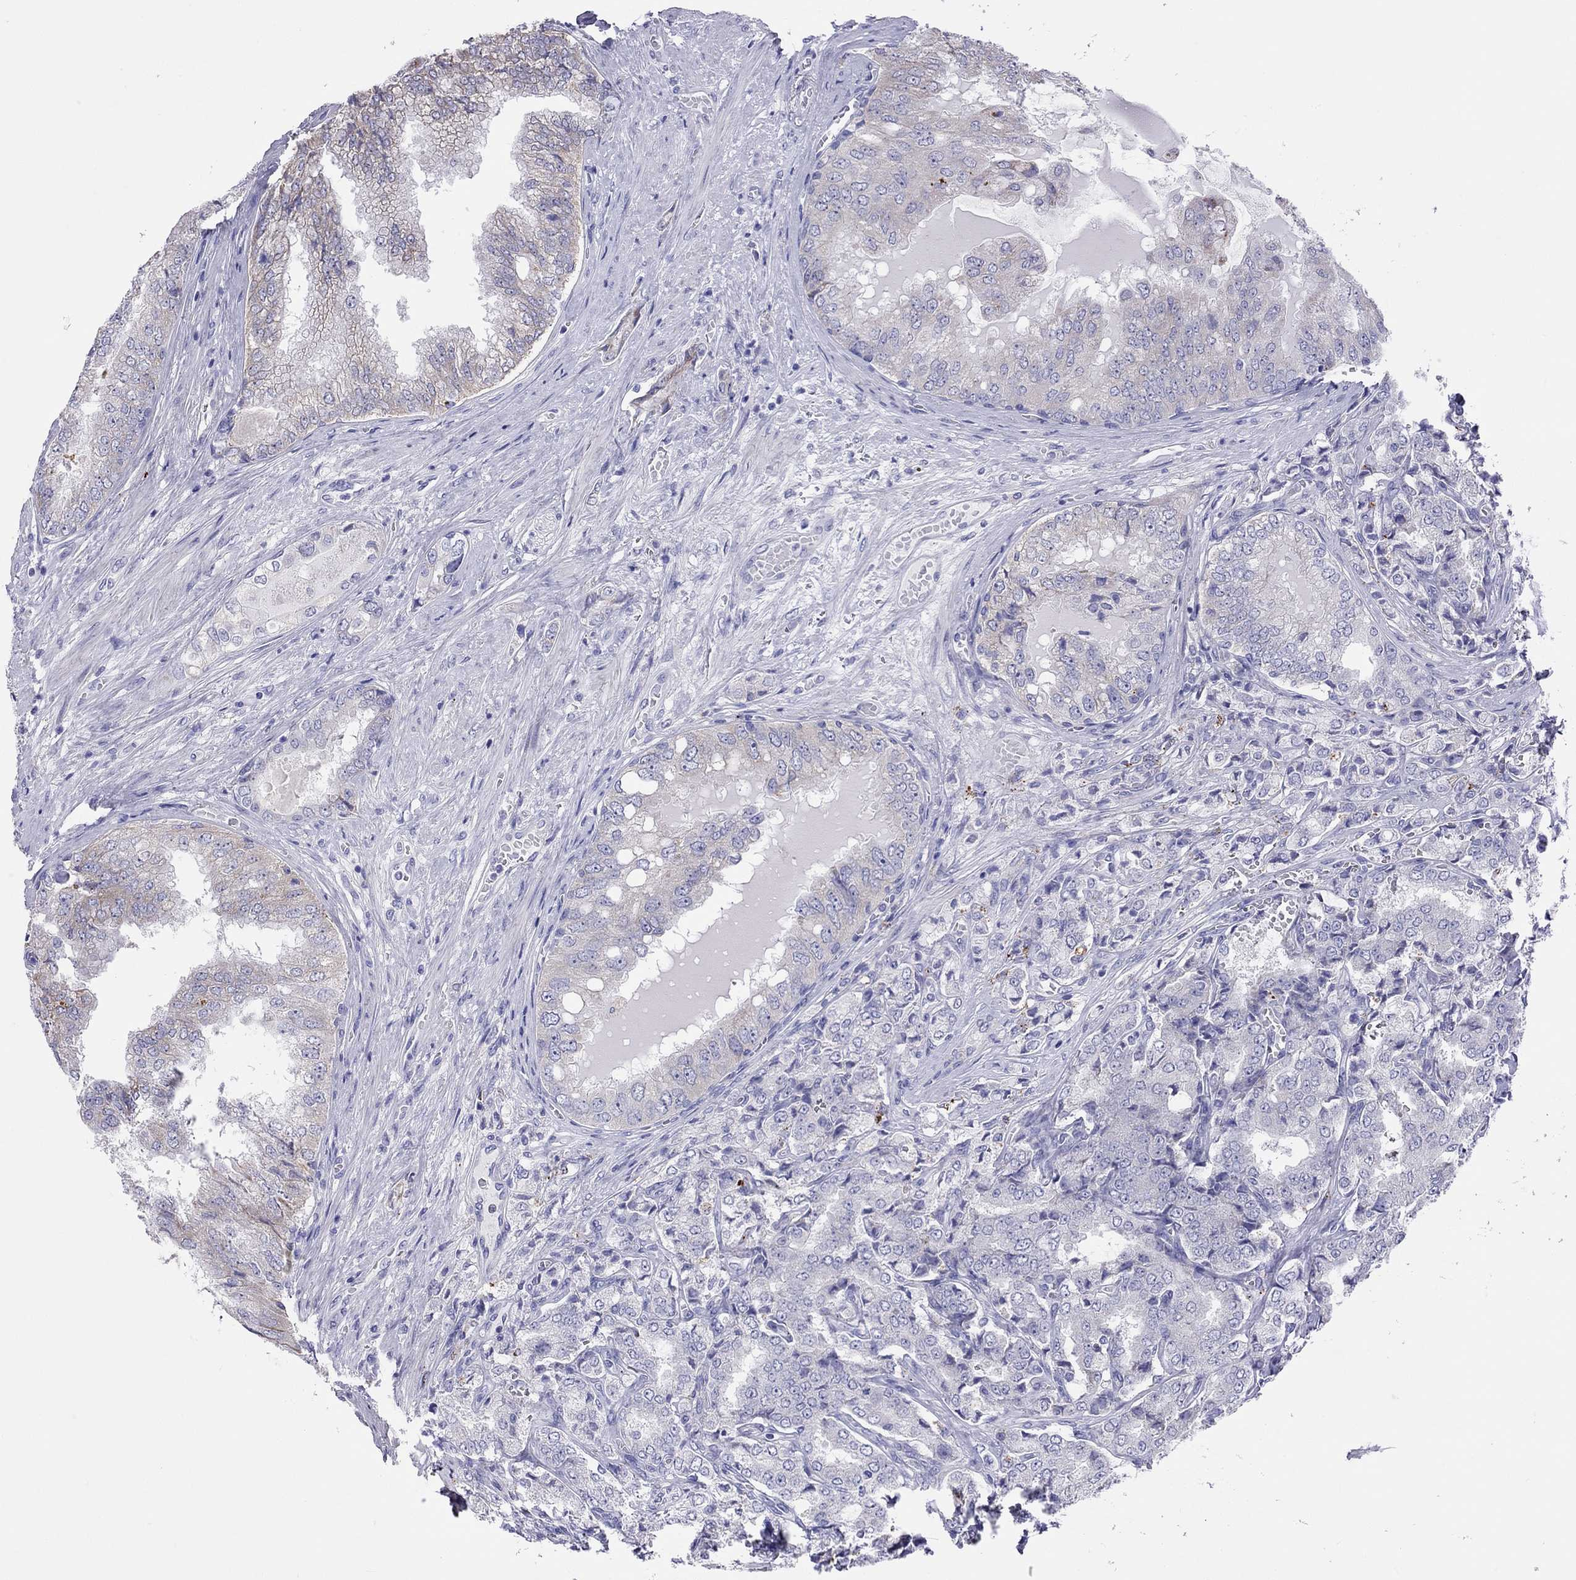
{"staining": {"intensity": "negative", "quantity": "none", "location": "none"}, "tissue": "prostate cancer", "cell_type": "Tumor cells", "image_type": "cancer", "snomed": [{"axis": "morphology", "description": "Adenocarcinoma, NOS"}, {"axis": "topography", "description": "Prostate"}], "caption": "High power microscopy image of an IHC micrograph of prostate adenocarcinoma, revealing no significant positivity in tumor cells.", "gene": "COL9A1", "patient": {"sex": "male", "age": 65}}